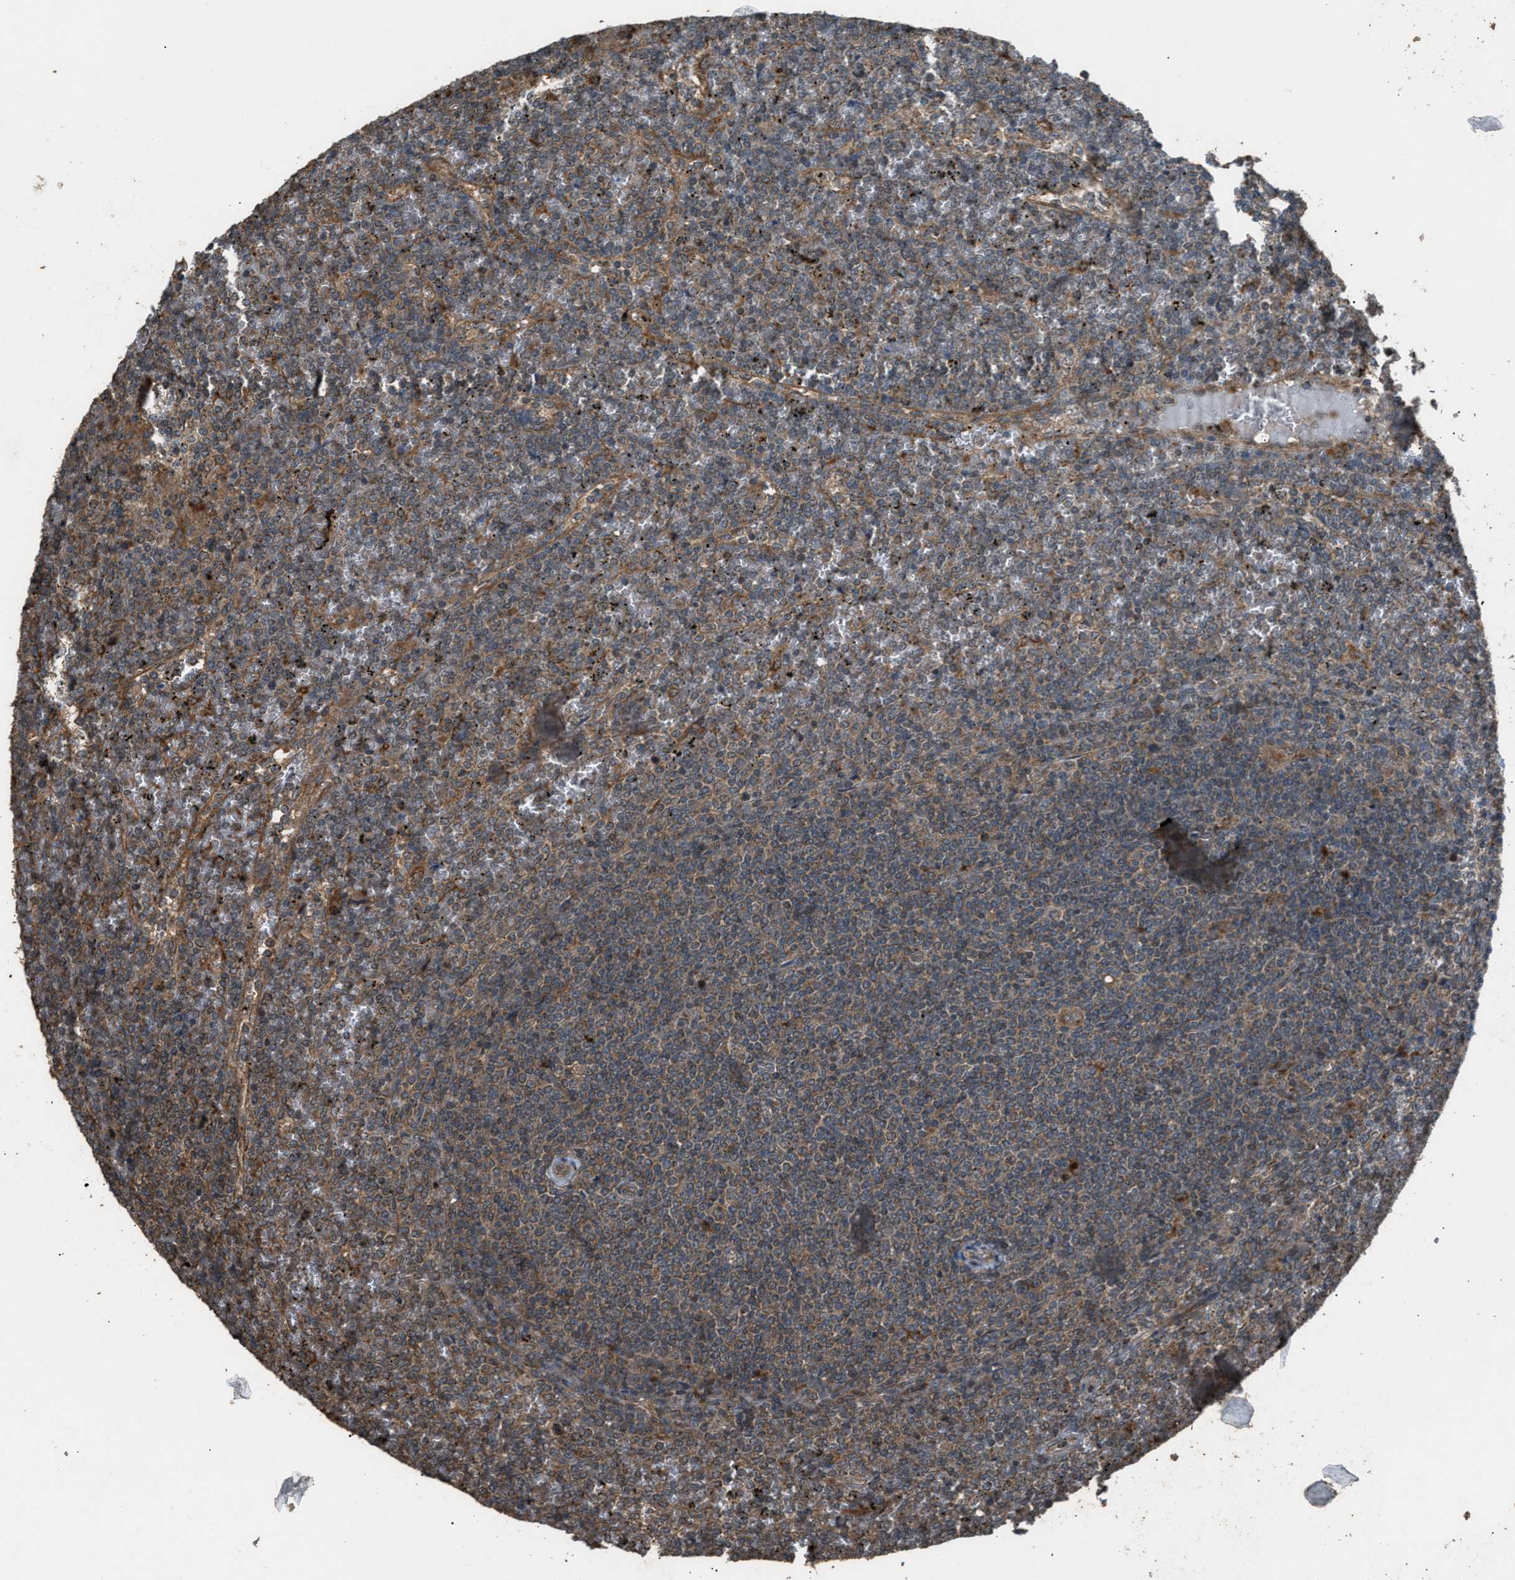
{"staining": {"intensity": "moderate", "quantity": ">75%", "location": "cytoplasmic/membranous"}, "tissue": "lymphoma", "cell_type": "Tumor cells", "image_type": "cancer", "snomed": [{"axis": "morphology", "description": "Malignant lymphoma, non-Hodgkin's type, Low grade"}, {"axis": "topography", "description": "Spleen"}], "caption": "Immunohistochemical staining of malignant lymphoma, non-Hodgkin's type (low-grade) shows medium levels of moderate cytoplasmic/membranous positivity in approximately >75% of tumor cells.", "gene": "PSMD1", "patient": {"sex": "female", "age": 19}}